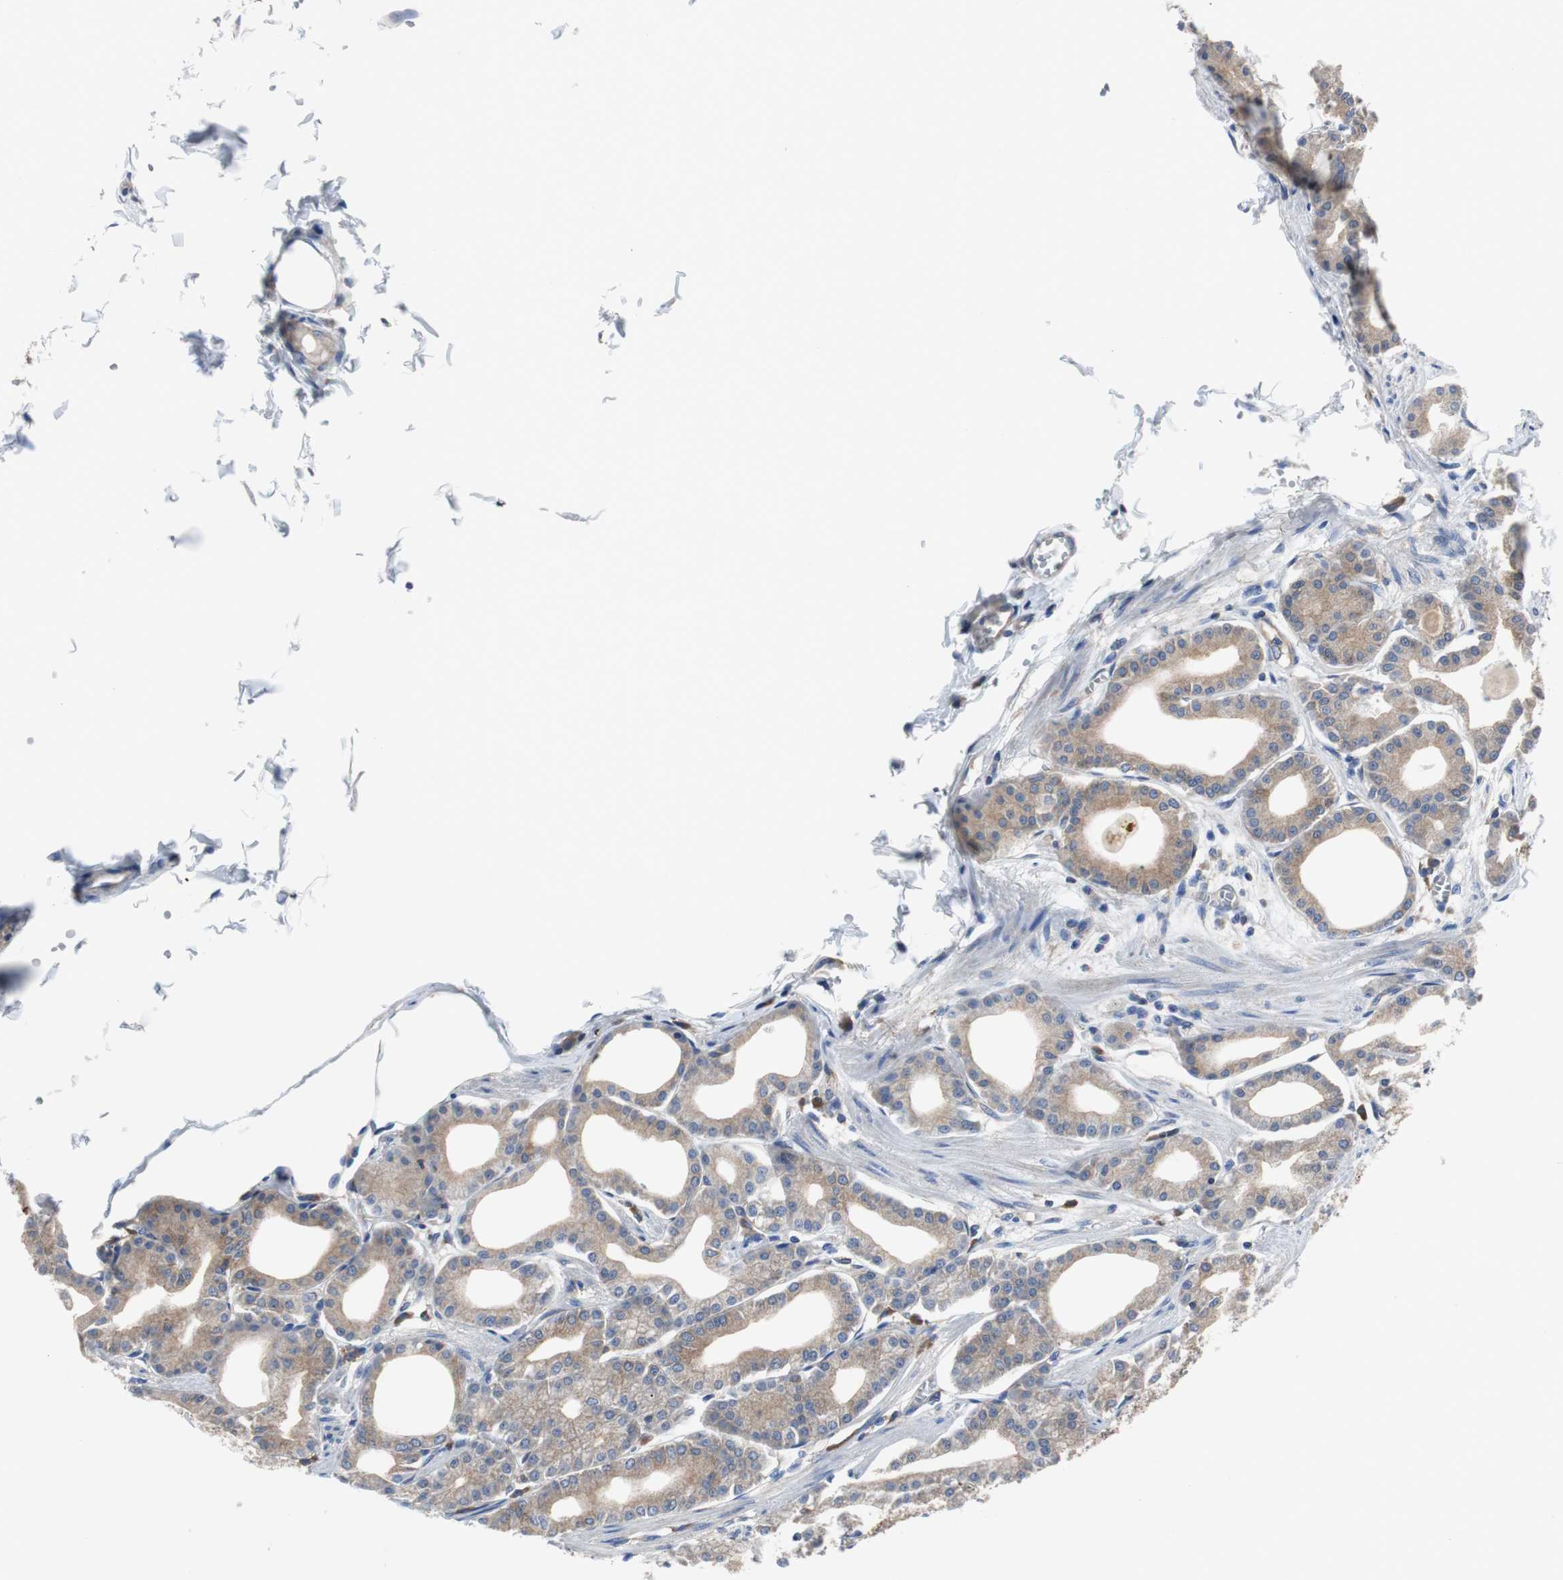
{"staining": {"intensity": "moderate", "quantity": ">75%", "location": "cytoplasmic/membranous"}, "tissue": "stomach", "cell_type": "Glandular cells", "image_type": "normal", "snomed": [{"axis": "morphology", "description": "Normal tissue, NOS"}, {"axis": "topography", "description": "Stomach, lower"}], "caption": "IHC of unremarkable stomach shows medium levels of moderate cytoplasmic/membranous staining in about >75% of glandular cells.", "gene": "BRAF", "patient": {"sex": "male", "age": 71}}